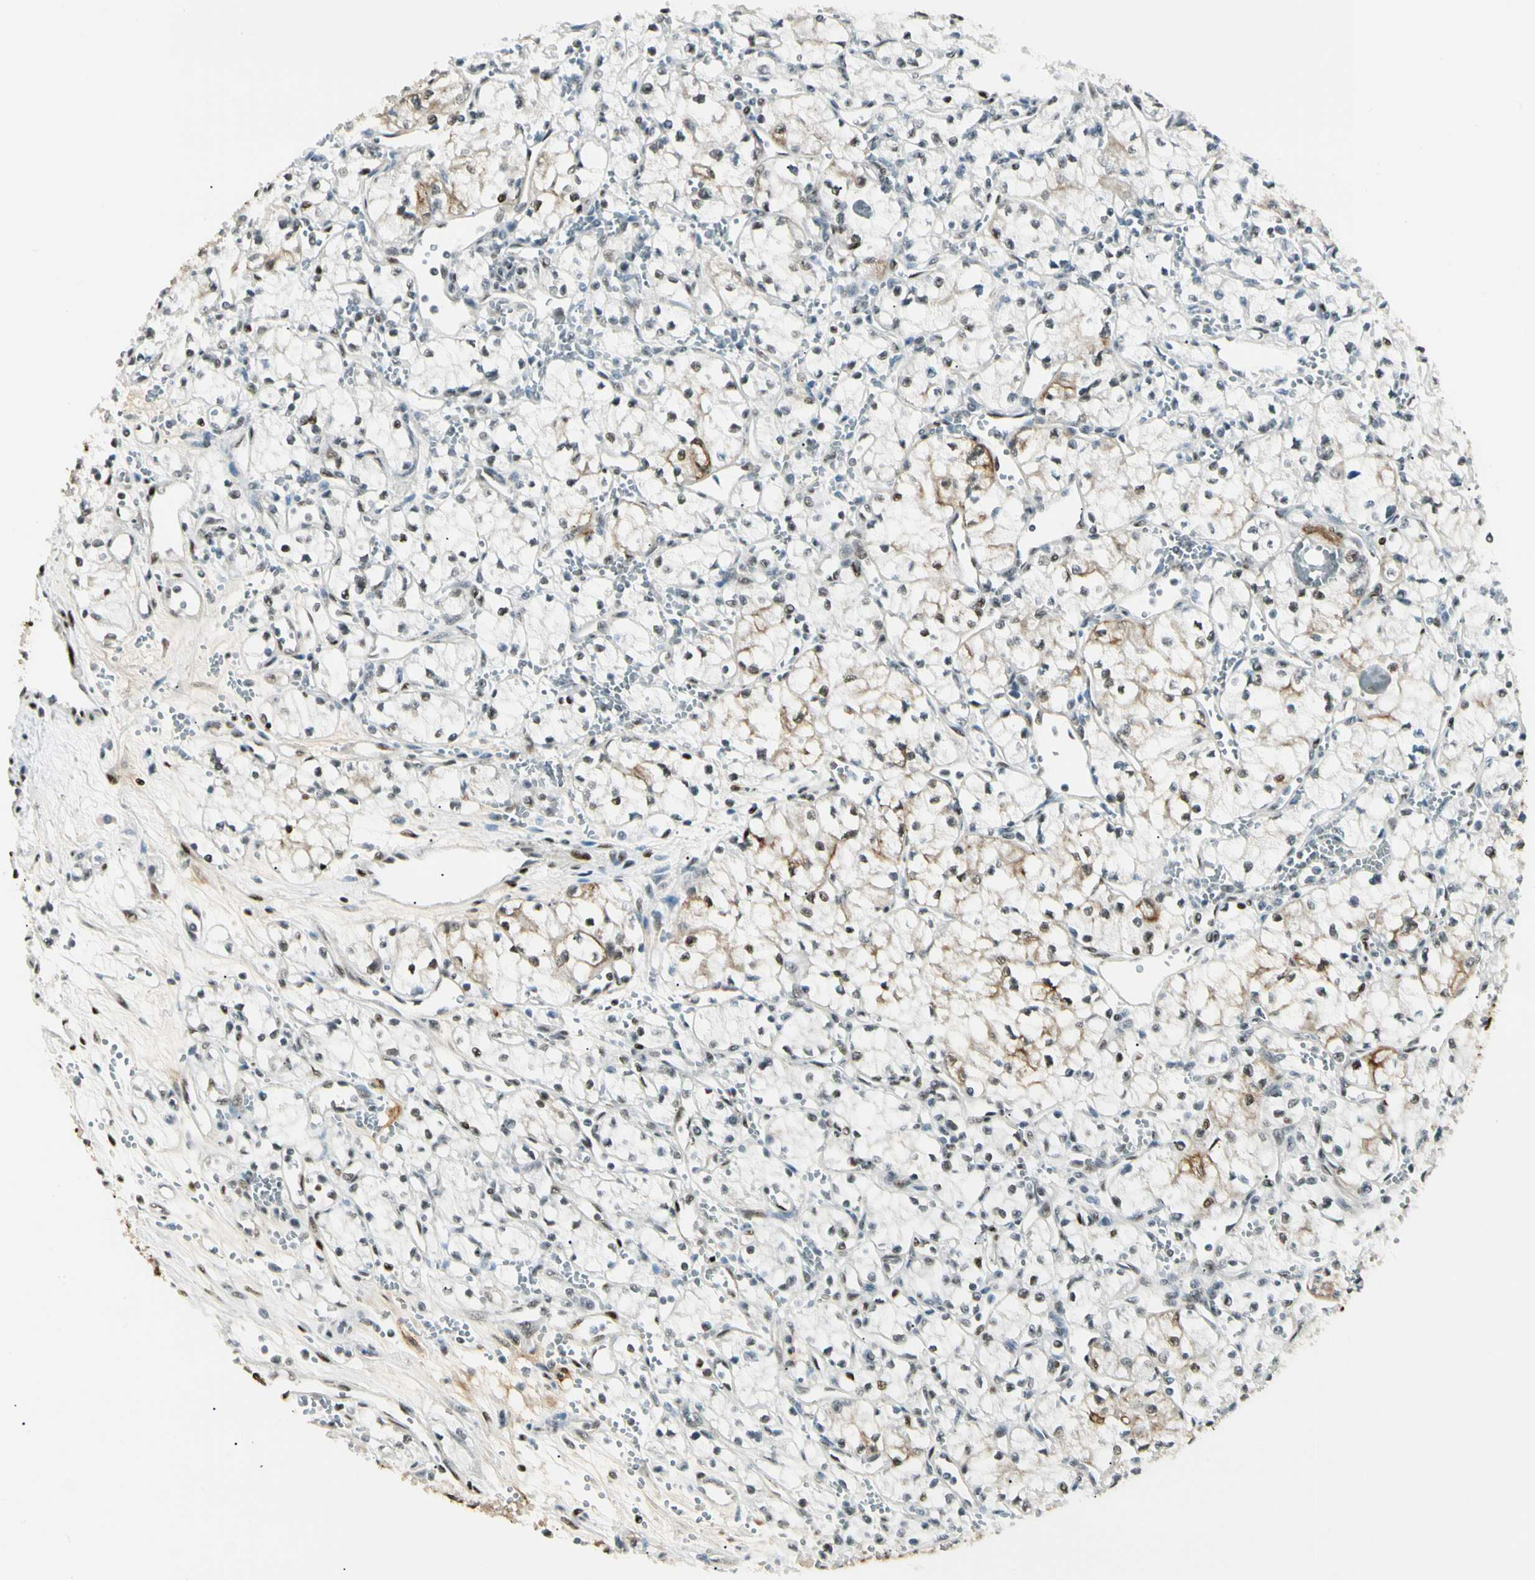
{"staining": {"intensity": "moderate", "quantity": "<25%", "location": "cytoplasmic/membranous,nuclear"}, "tissue": "renal cancer", "cell_type": "Tumor cells", "image_type": "cancer", "snomed": [{"axis": "morphology", "description": "Normal tissue, NOS"}, {"axis": "morphology", "description": "Adenocarcinoma, NOS"}, {"axis": "topography", "description": "Kidney"}], "caption": "IHC image of adenocarcinoma (renal) stained for a protein (brown), which displays low levels of moderate cytoplasmic/membranous and nuclear staining in about <25% of tumor cells.", "gene": "ATXN1", "patient": {"sex": "male", "age": 59}}